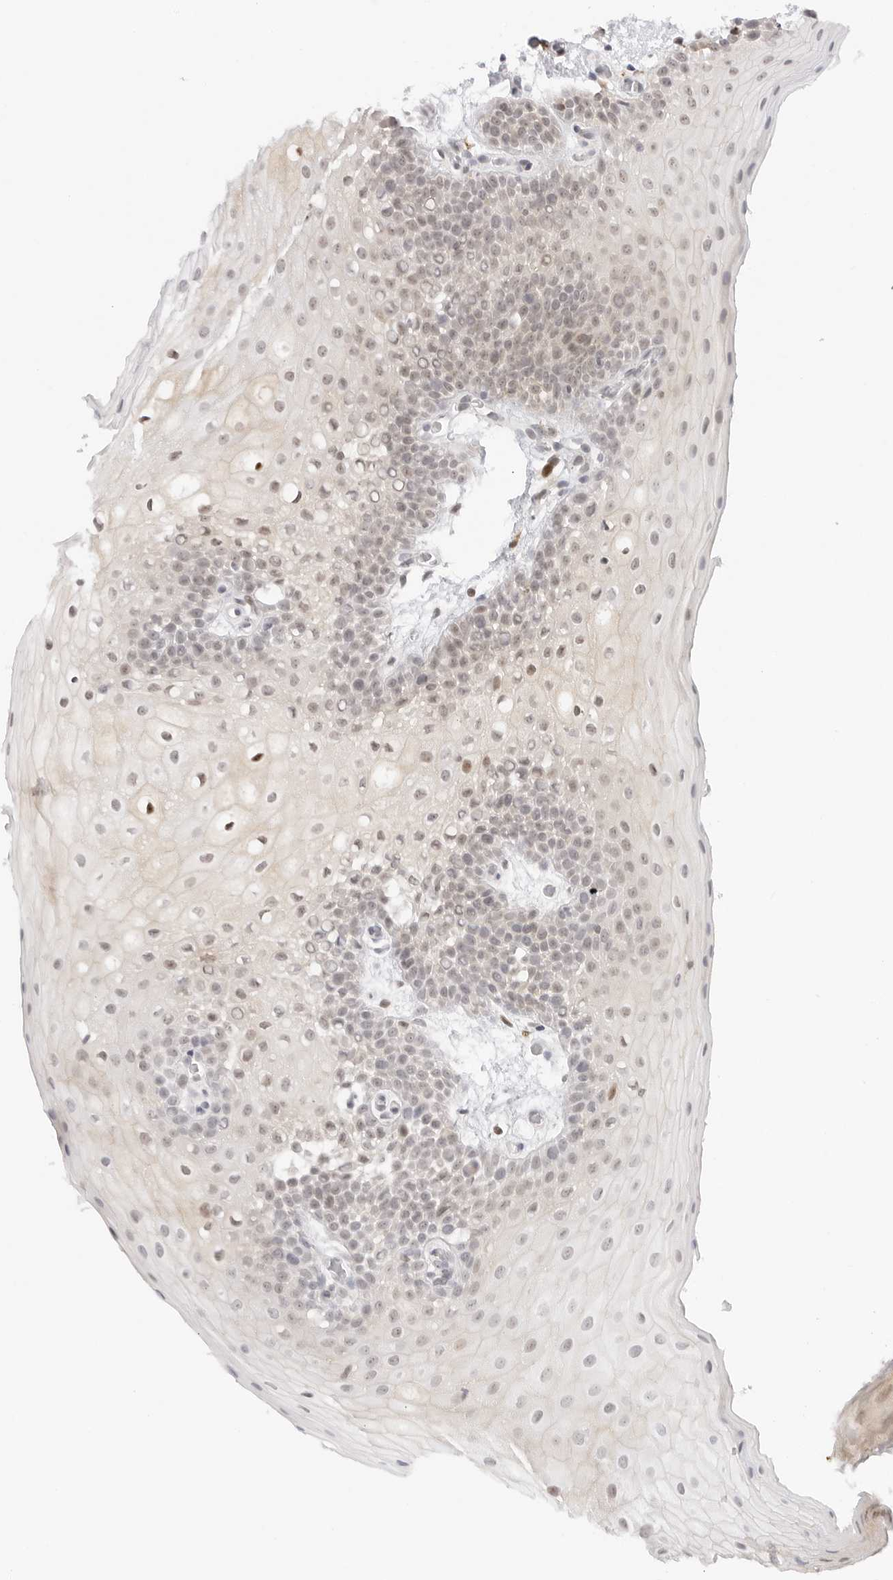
{"staining": {"intensity": "weak", "quantity": ">75%", "location": "nuclear"}, "tissue": "oral mucosa", "cell_type": "Squamous epithelial cells", "image_type": "normal", "snomed": [{"axis": "morphology", "description": "Normal tissue, NOS"}, {"axis": "topography", "description": "Oral tissue"}], "caption": "The immunohistochemical stain labels weak nuclear positivity in squamous epithelial cells of unremarkable oral mucosa.", "gene": "HIPK3", "patient": {"sex": "male", "age": 62}}